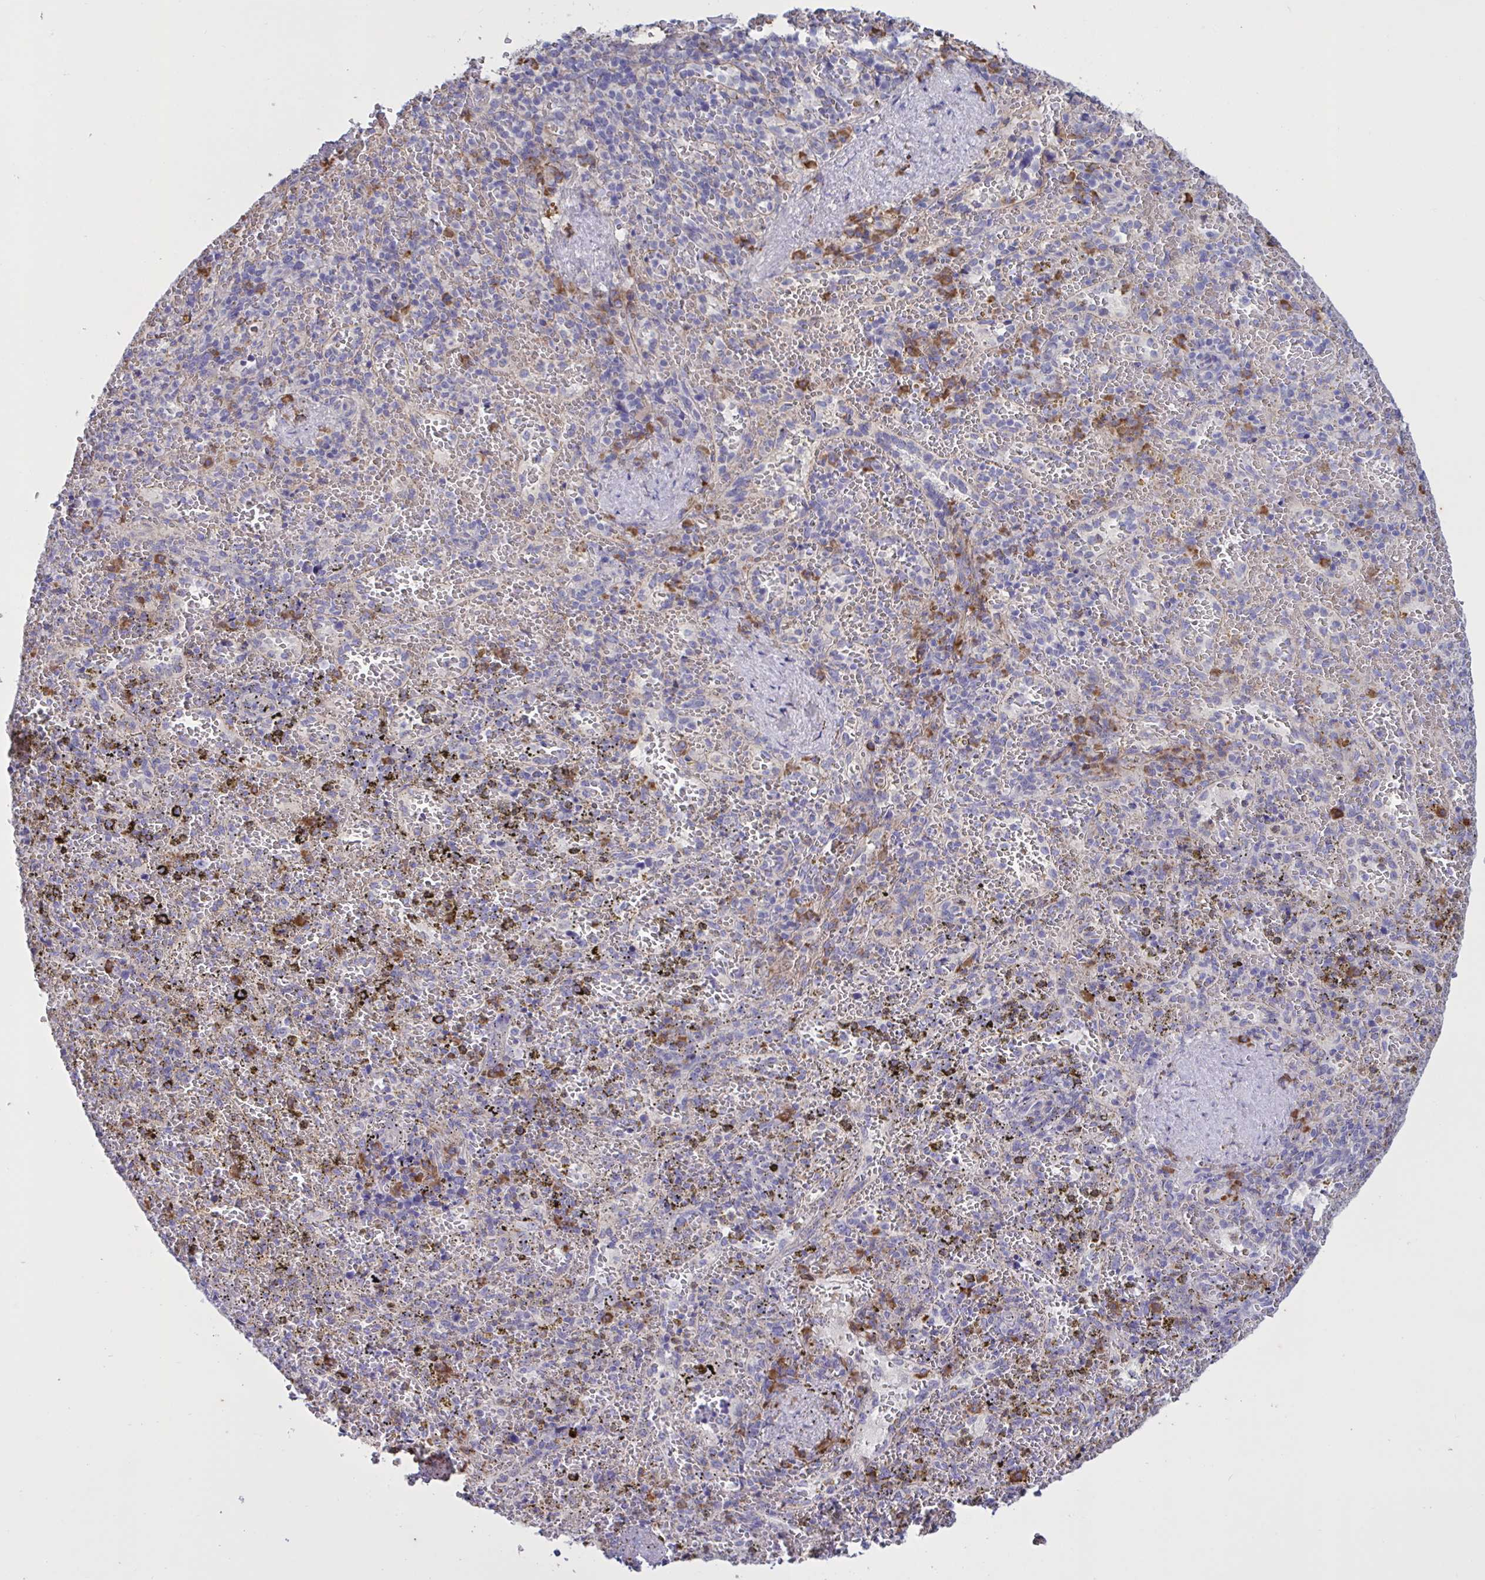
{"staining": {"intensity": "moderate", "quantity": "<25%", "location": "cytoplasmic/membranous"}, "tissue": "spleen", "cell_type": "Cells in red pulp", "image_type": "normal", "snomed": [{"axis": "morphology", "description": "Normal tissue, NOS"}, {"axis": "topography", "description": "Spleen"}], "caption": "Protein expression analysis of benign spleen reveals moderate cytoplasmic/membranous positivity in about <25% of cells in red pulp.", "gene": "SLC66A1", "patient": {"sex": "female", "age": 50}}